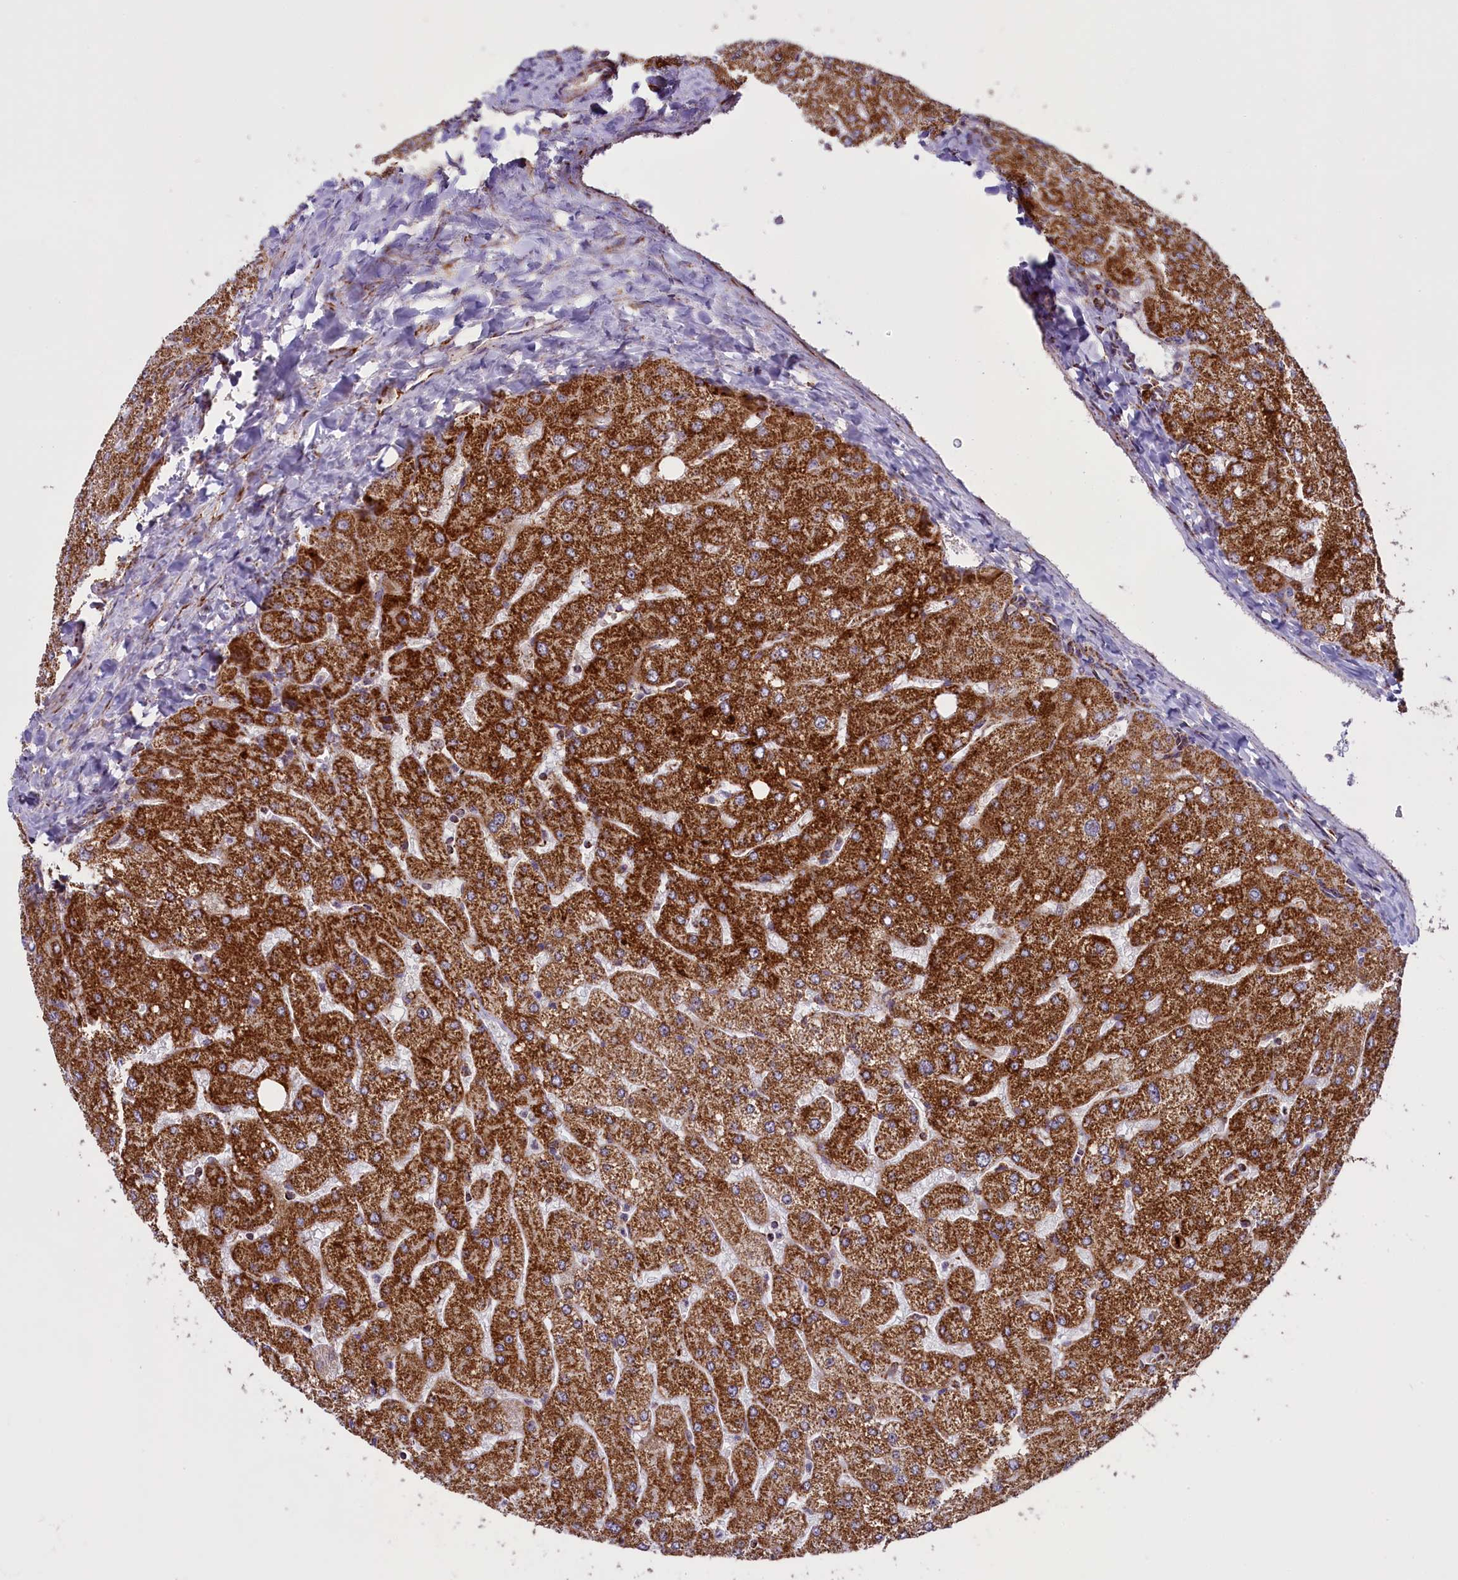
{"staining": {"intensity": "weak", "quantity": "<25%", "location": "cytoplasmic/membranous"}, "tissue": "liver", "cell_type": "Cholangiocytes", "image_type": "normal", "snomed": [{"axis": "morphology", "description": "Normal tissue, NOS"}, {"axis": "topography", "description": "Liver"}], "caption": "The micrograph demonstrates no staining of cholangiocytes in unremarkable liver. Nuclei are stained in blue.", "gene": "NDUFS5", "patient": {"sex": "male", "age": 55}}